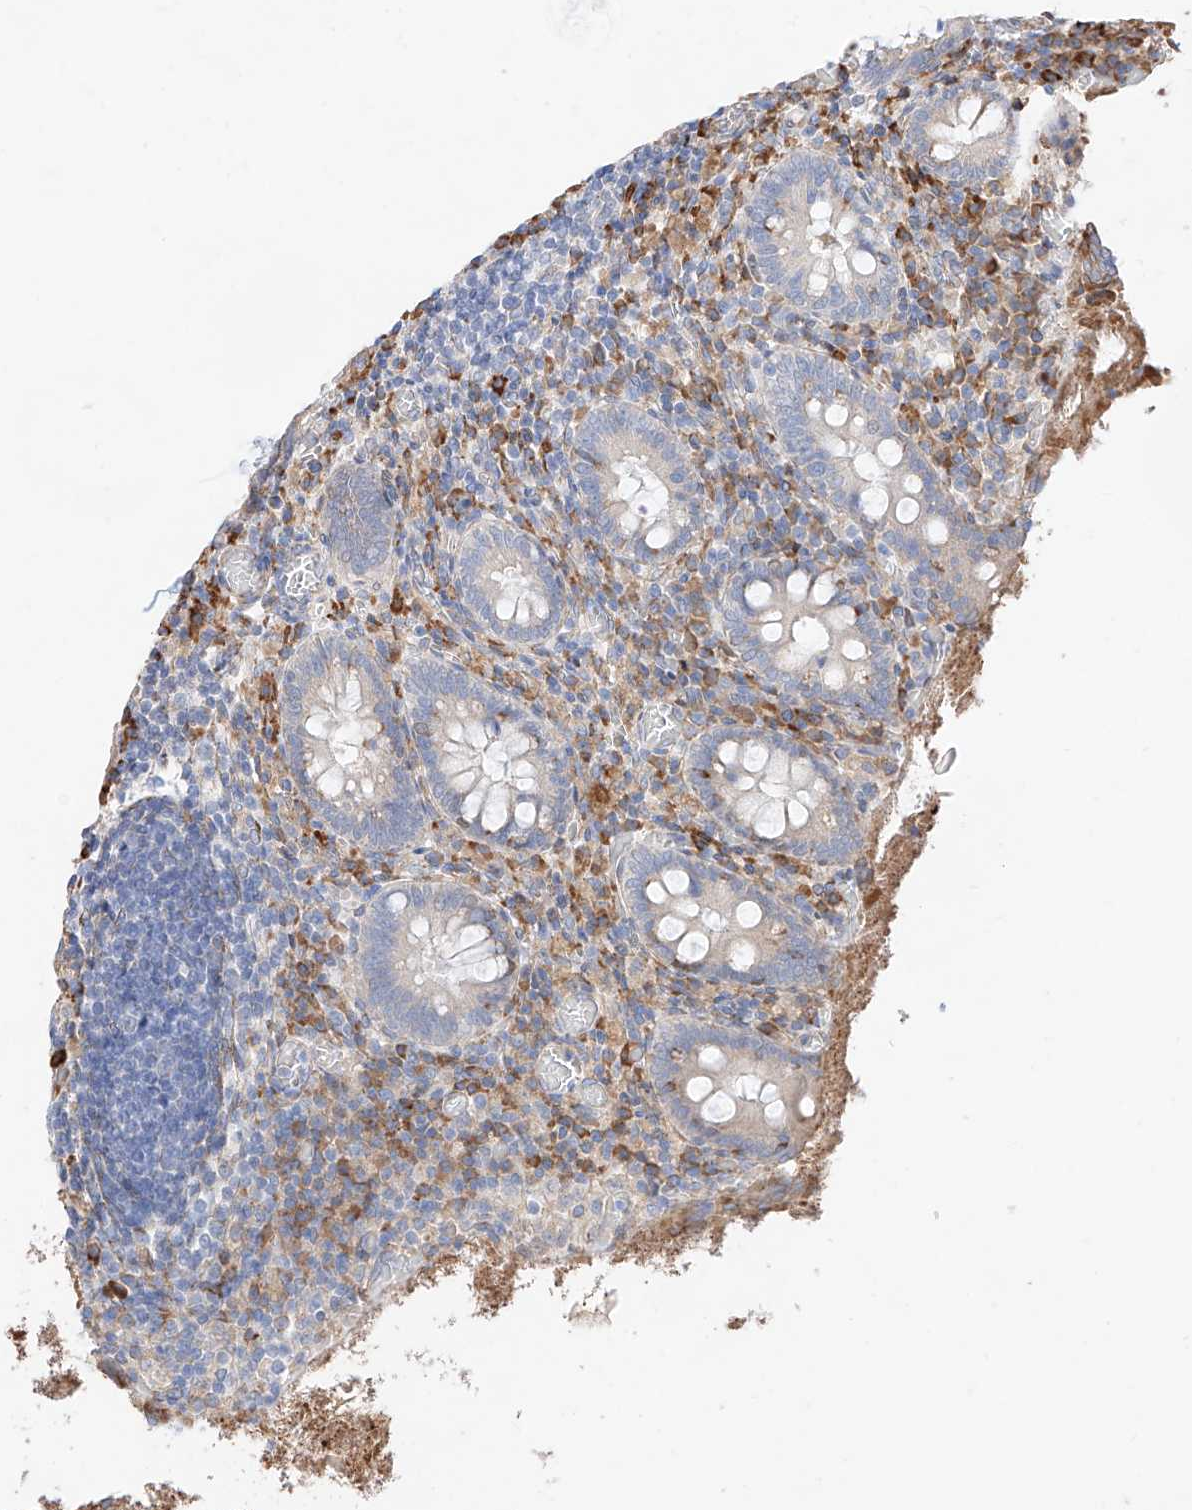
{"staining": {"intensity": "moderate", "quantity": "<25%", "location": "cytoplasmic/membranous"}, "tissue": "appendix", "cell_type": "Glandular cells", "image_type": "normal", "snomed": [{"axis": "morphology", "description": "Normal tissue, NOS"}, {"axis": "topography", "description": "Appendix"}], "caption": "Immunohistochemistry (DAB) staining of normal human appendix shows moderate cytoplasmic/membranous protein staining in about <25% of glandular cells. (brown staining indicates protein expression, while blue staining denotes nuclei).", "gene": "ATP9B", "patient": {"sex": "female", "age": 17}}